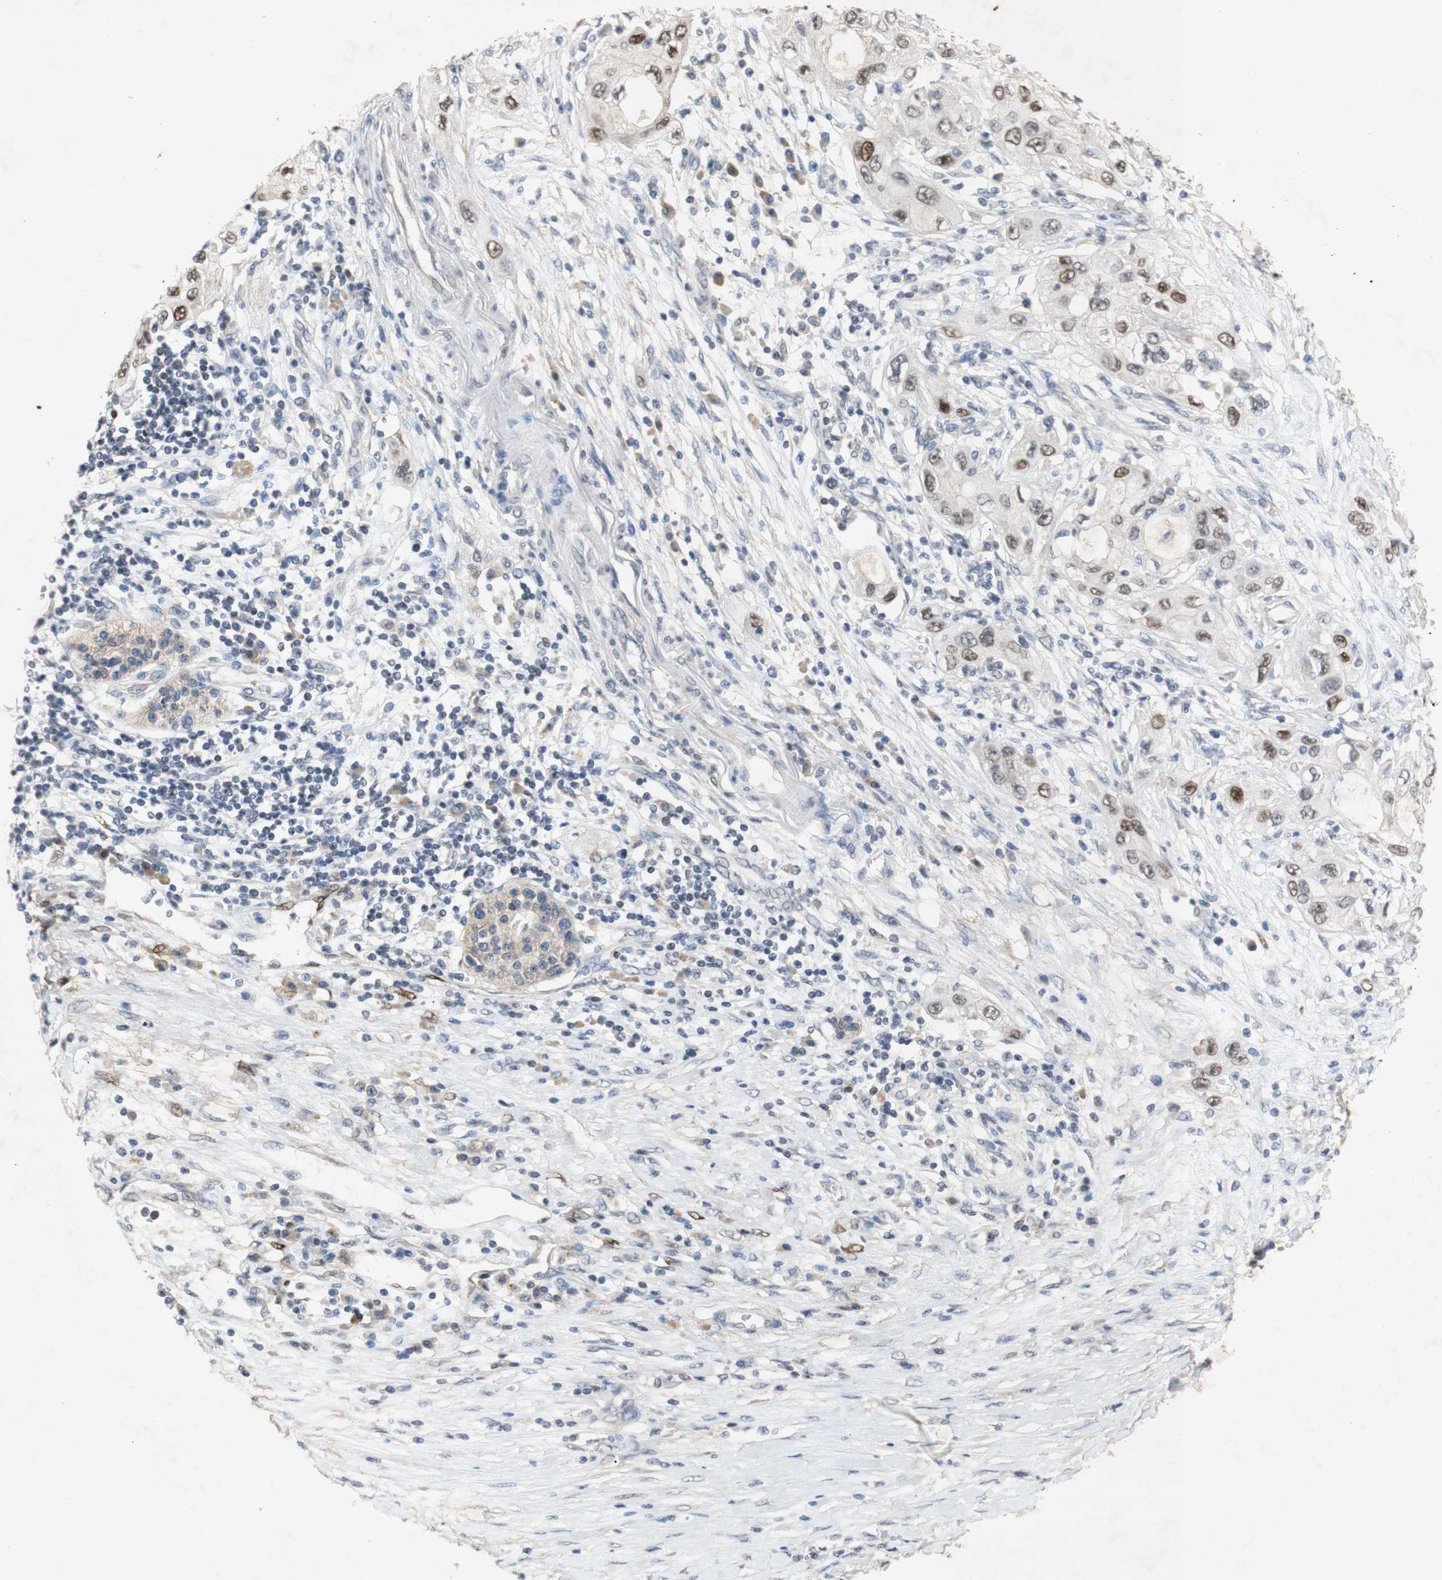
{"staining": {"intensity": "moderate", "quantity": "25%-75%", "location": "cytoplasmic/membranous,nuclear"}, "tissue": "pancreatic cancer", "cell_type": "Tumor cells", "image_type": "cancer", "snomed": [{"axis": "morphology", "description": "Adenocarcinoma, NOS"}, {"axis": "topography", "description": "Pancreas"}], "caption": "Immunohistochemistry staining of pancreatic cancer, which reveals medium levels of moderate cytoplasmic/membranous and nuclear expression in about 25%-75% of tumor cells indicating moderate cytoplasmic/membranous and nuclear protein expression. The staining was performed using DAB (3,3'-diaminobenzidine) (brown) for protein detection and nuclei were counterstained in hematoxylin (blue).", "gene": "FOSB", "patient": {"sex": "female", "age": 70}}